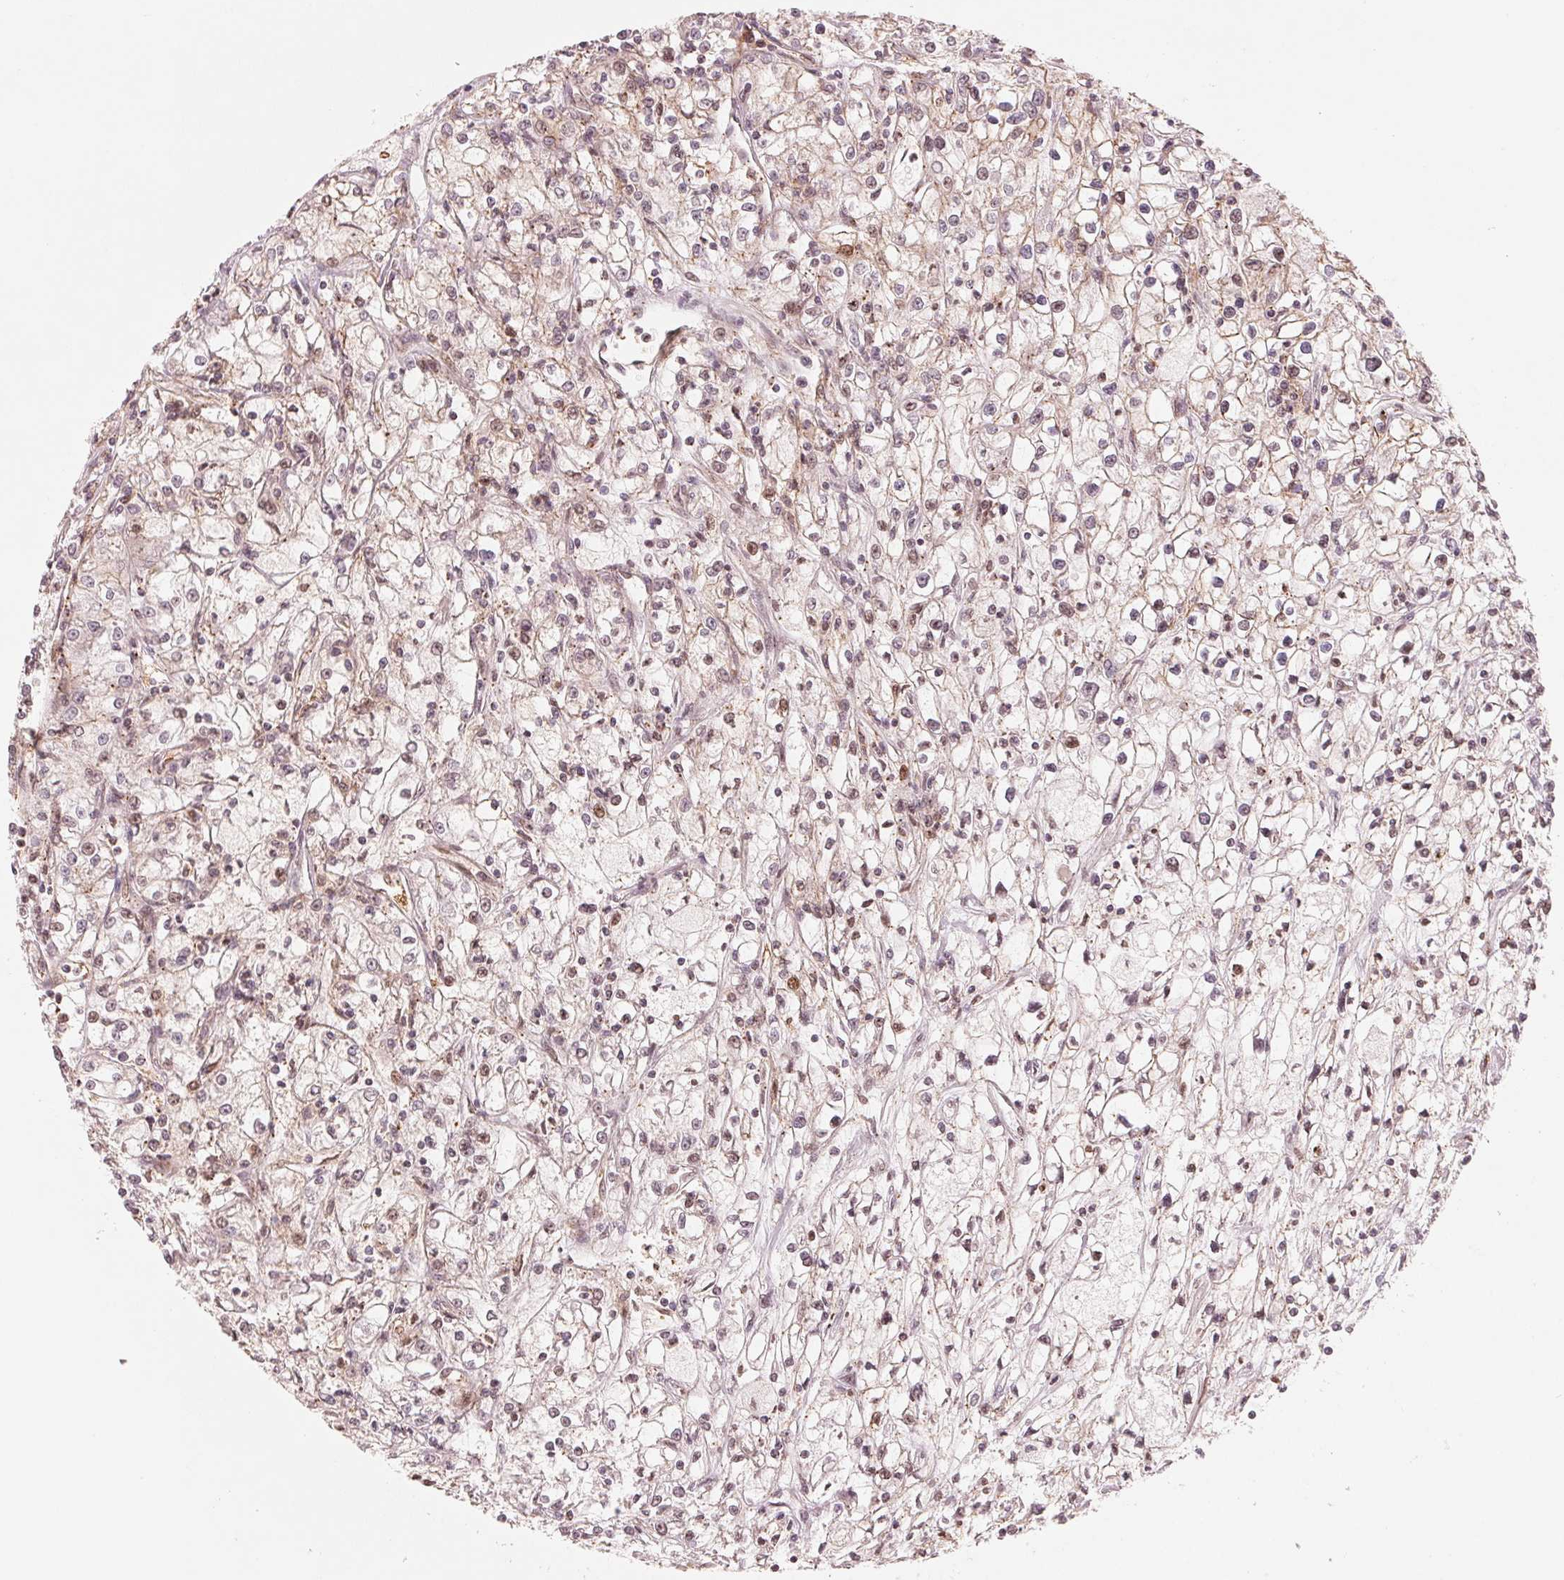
{"staining": {"intensity": "weak", "quantity": "25%-75%", "location": "cytoplasmic/membranous,nuclear"}, "tissue": "renal cancer", "cell_type": "Tumor cells", "image_type": "cancer", "snomed": [{"axis": "morphology", "description": "Adenocarcinoma, NOS"}, {"axis": "topography", "description": "Kidney"}], "caption": "About 25%-75% of tumor cells in human renal cancer exhibit weak cytoplasmic/membranous and nuclear protein positivity as visualized by brown immunohistochemical staining.", "gene": "SLC17A4", "patient": {"sex": "female", "age": 59}}